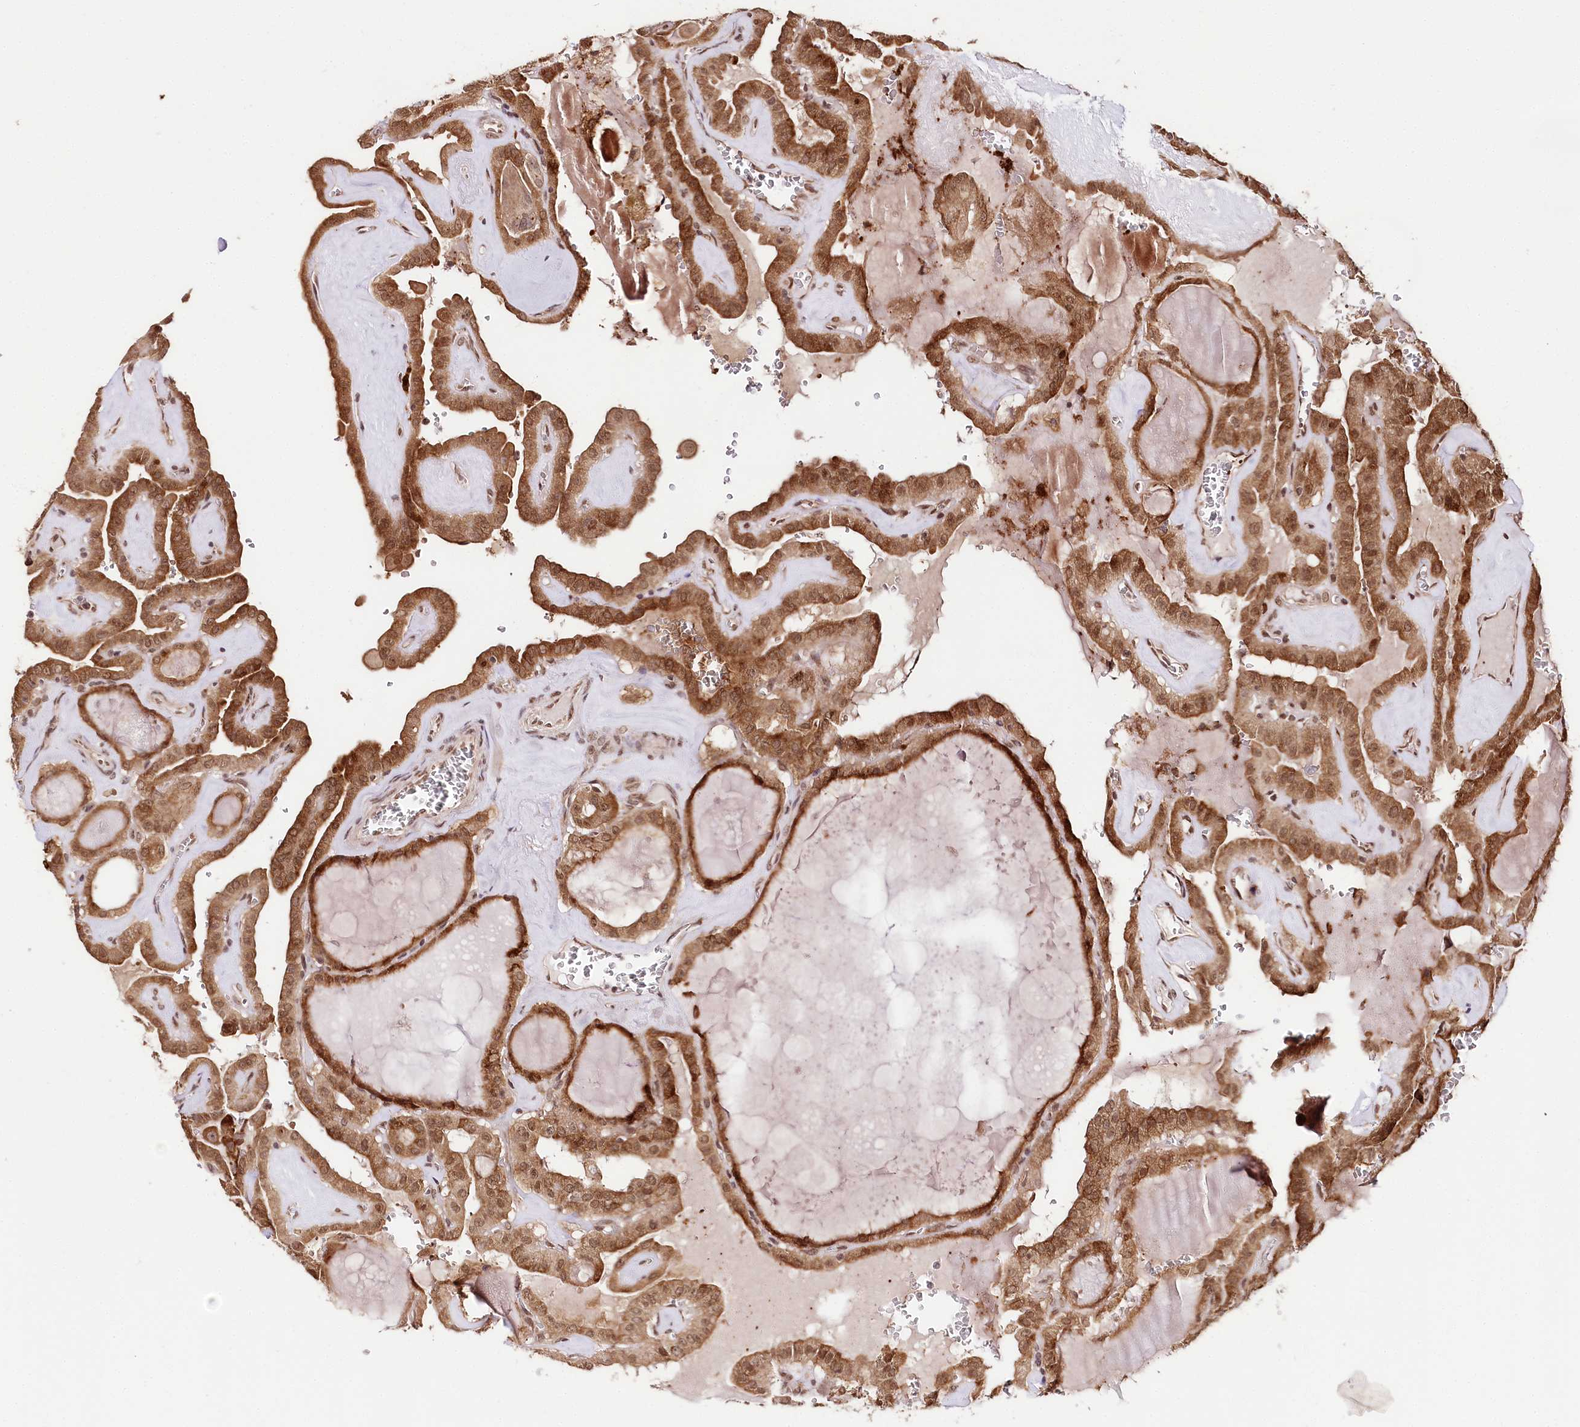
{"staining": {"intensity": "moderate", "quantity": ">75%", "location": "cytoplasmic/membranous,nuclear"}, "tissue": "thyroid cancer", "cell_type": "Tumor cells", "image_type": "cancer", "snomed": [{"axis": "morphology", "description": "Papillary adenocarcinoma, NOS"}, {"axis": "topography", "description": "Thyroid gland"}], "caption": "Thyroid cancer was stained to show a protein in brown. There is medium levels of moderate cytoplasmic/membranous and nuclear expression in about >75% of tumor cells.", "gene": "ENSG00000144785", "patient": {"sex": "male", "age": 52}}